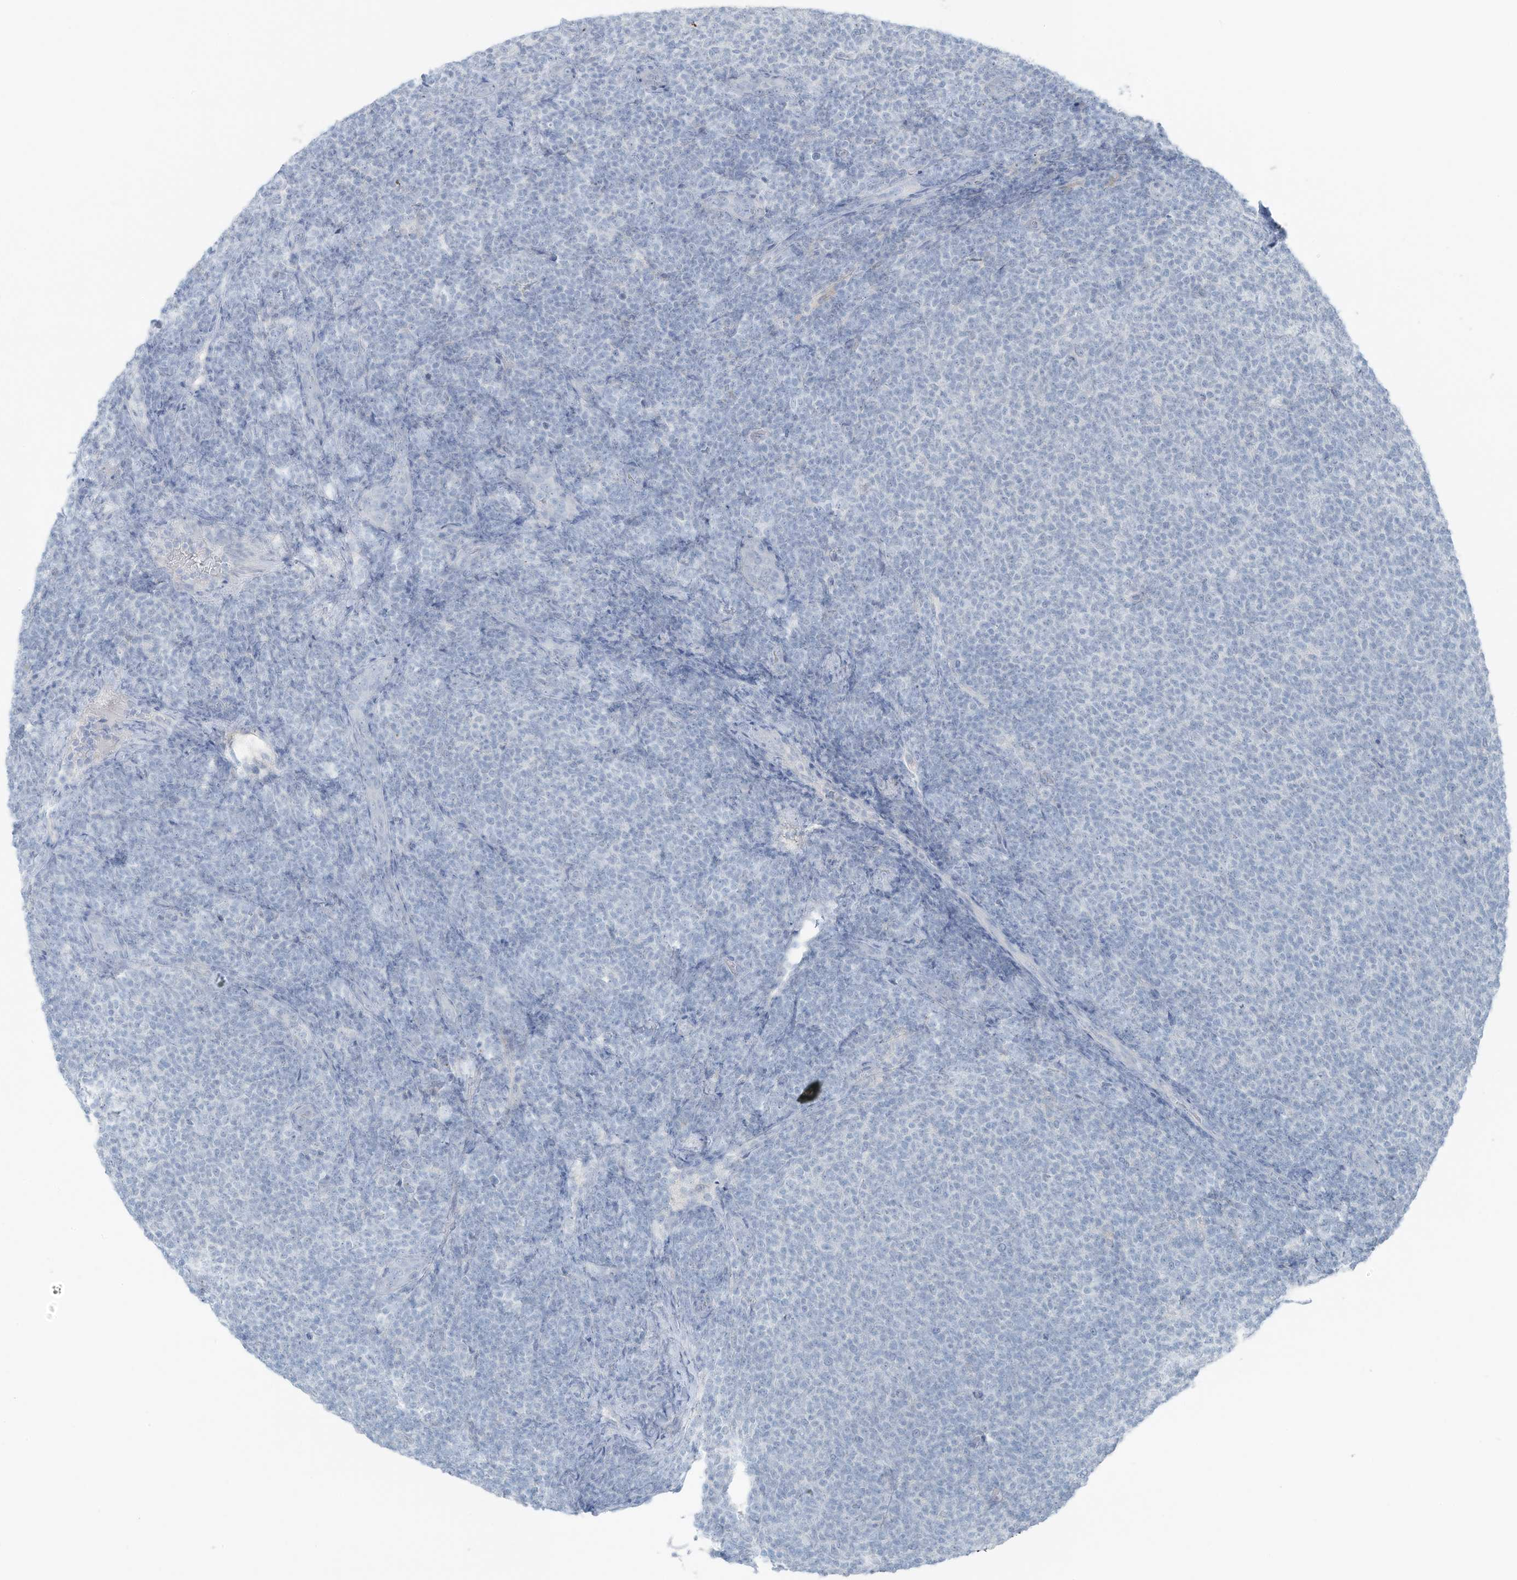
{"staining": {"intensity": "negative", "quantity": "none", "location": "none"}, "tissue": "lymphoma", "cell_type": "Tumor cells", "image_type": "cancer", "snomed": [{"axis": "morphology", "description": "Malignant lymphoma, non-Hodgkin's type, Low grade"}, {"axis": "topography", "description": "Lymph node"}], "caption": "Malignant lymphoma, non-Hodgkin's type (low-grade) stained for a protein using immunohistochemistry displays no staining tumor cells.", "gene": "SLC25A43", "patient": {"sex": "male", "age": 66}}